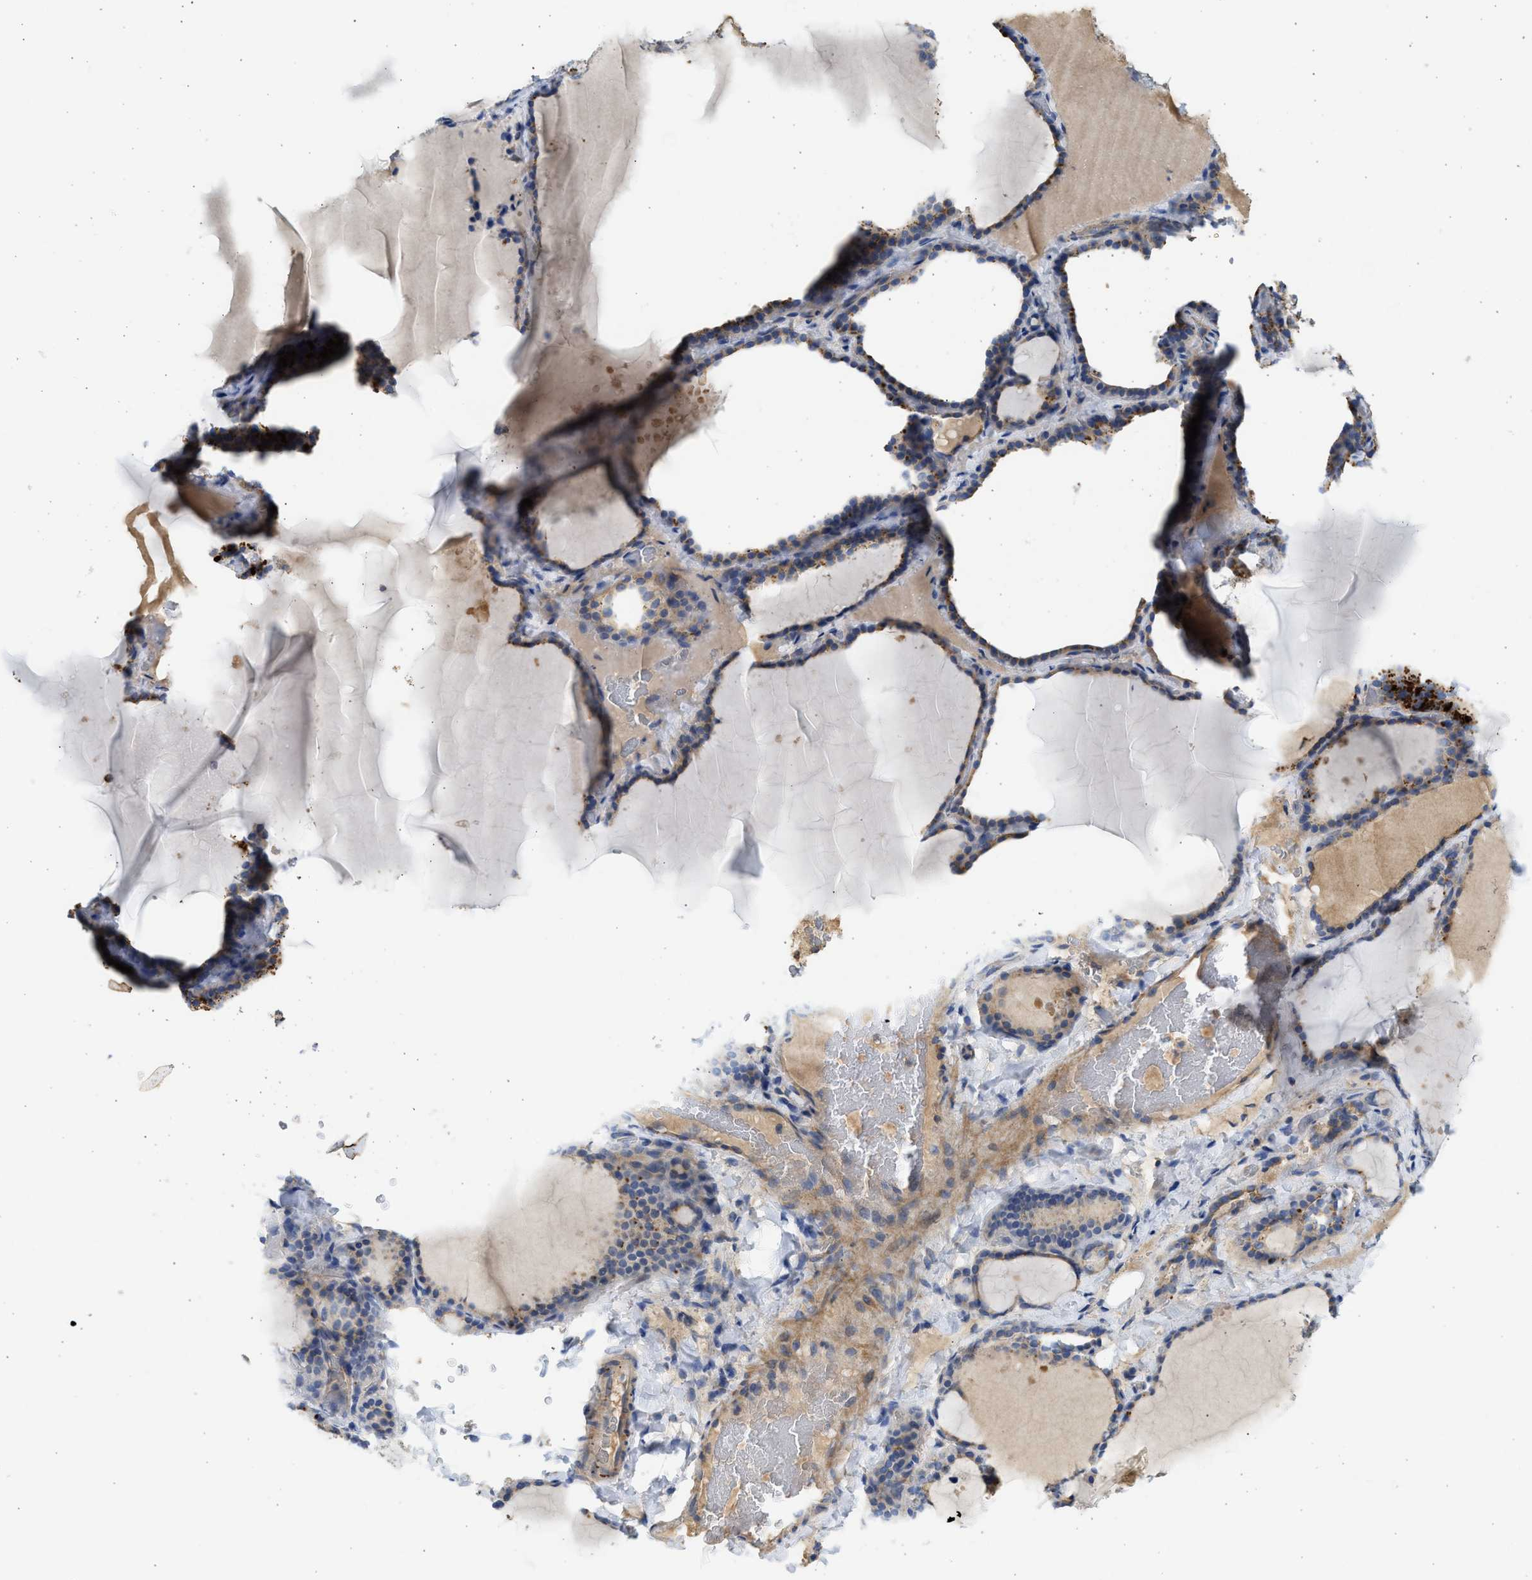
{"staining": {"intensity": "moderate", "quantity": ">75%", "location": "cytoplasmic/membranous"}, "tissue": "thyroid gland", "cell_type": "Glandular cells", "image_type": "normal", "snomed": [{"axis": "morphology", "description": "Normal tissue, NOS"}, {"axis": "topography", "description": "Thyroid gland"}], "caption": "IHC (DAB) staining of benign human thyroid gland displays moderate cytoplasmic/membranous protein staining in about >75% of glandular cells. The staining is performed using DAB (3,3'-diaminobenzidine) brown chromogen to label protein expression. The nuclei are counter-stained blue using hematoxylin.", "gene": "CSRNP2", "patient": {"sex": "female", "age": 28}}